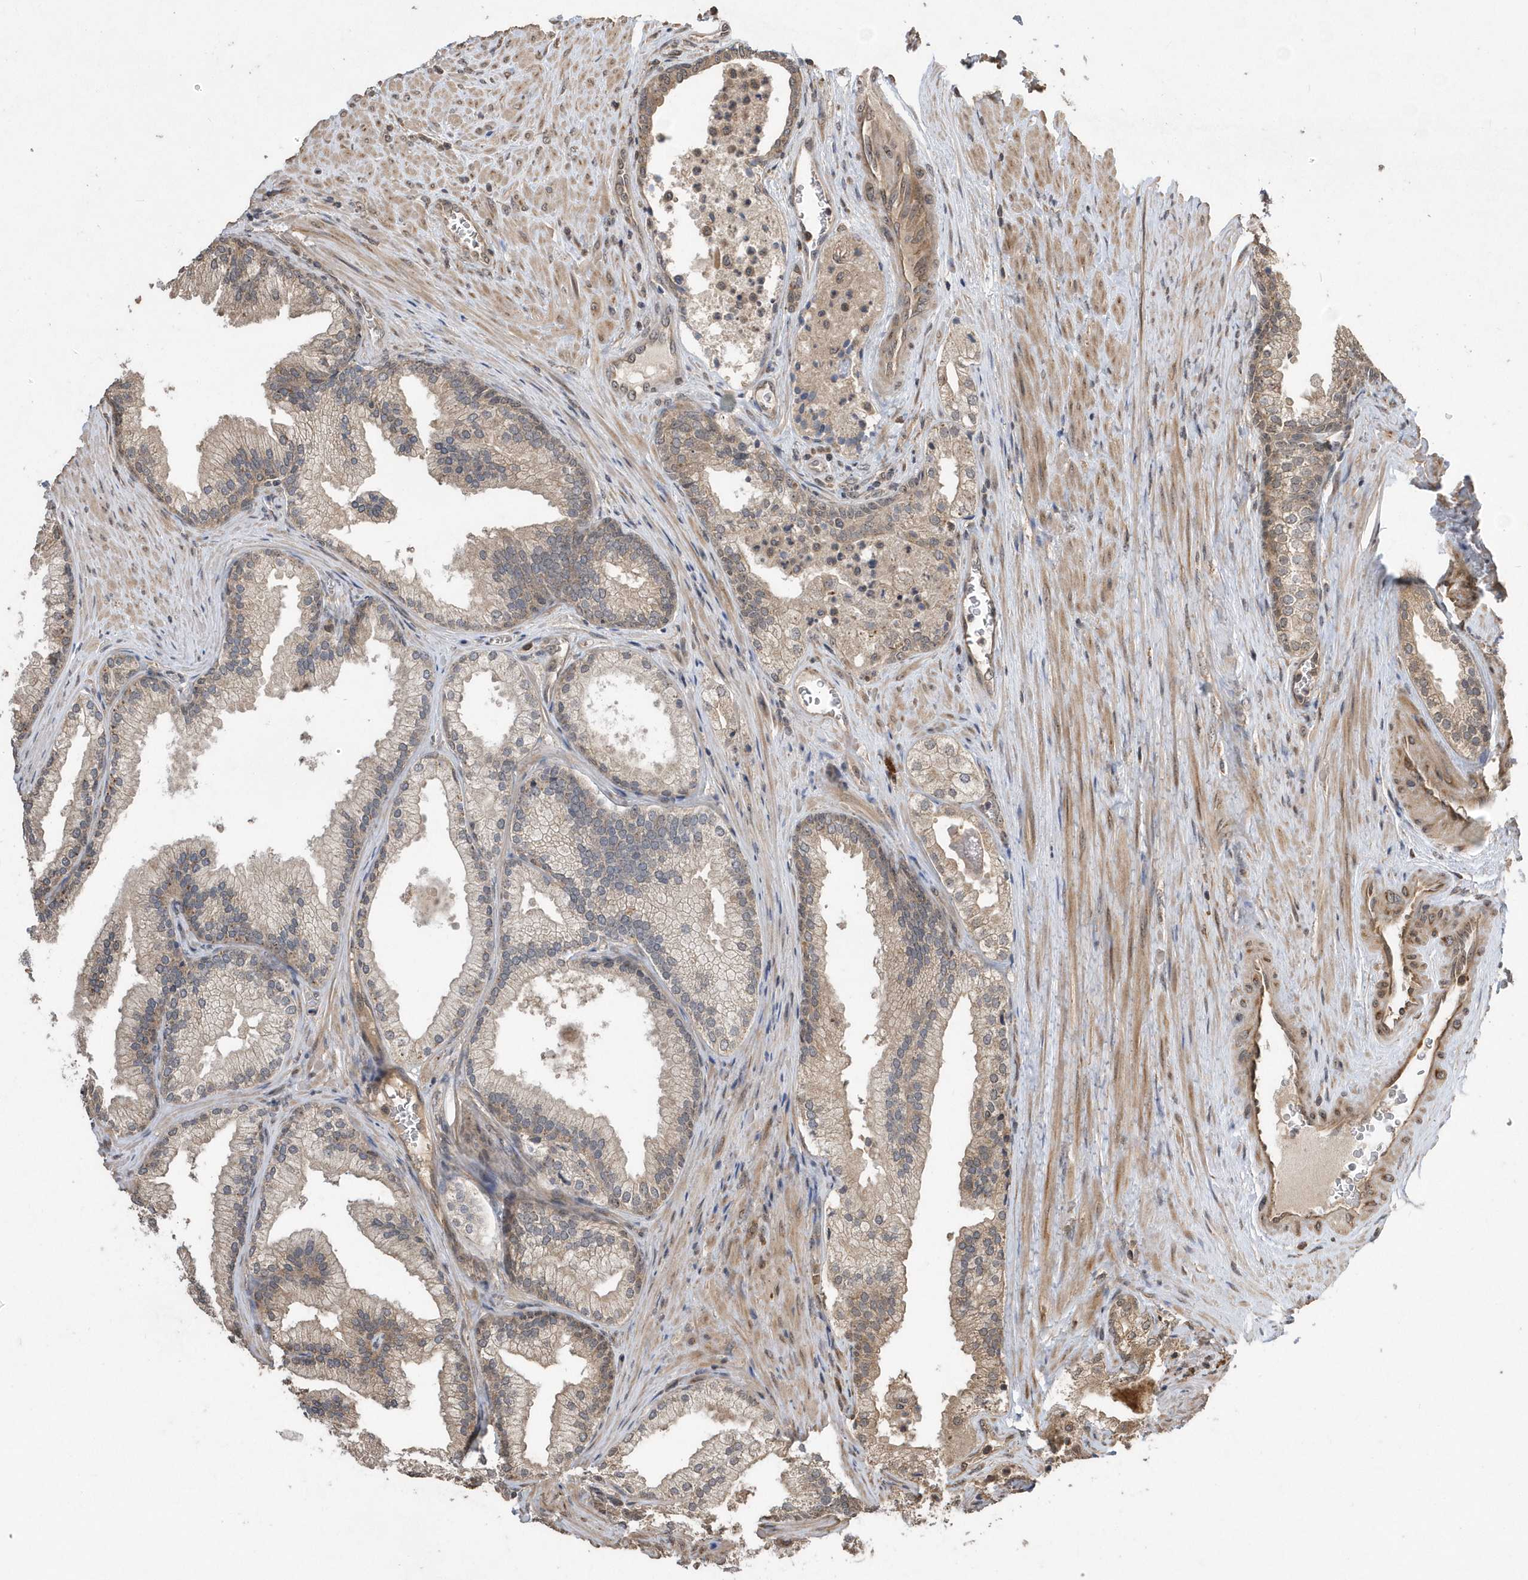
{"staining": {"intensity": "weak", "quantity": "25%-75%", "location": "cytoplasmic/membranous"}, "tissue": "prostate", "cell_type": "Glandular cells", "image_type": "normal", "snomed": [{"axis": "morphology", "description": "Normal tissue, NOS"}, {"axis": "topography", "description": "Prostate"}], "caption": "Weak cytoplasmic/membranous positivity for a protein is present in about 25%-75% of glandular cells of unremarkable prostate using immunohistochemistry.", "gene": "WASHC5", "patient": {"sex": "male", "age": 76}}